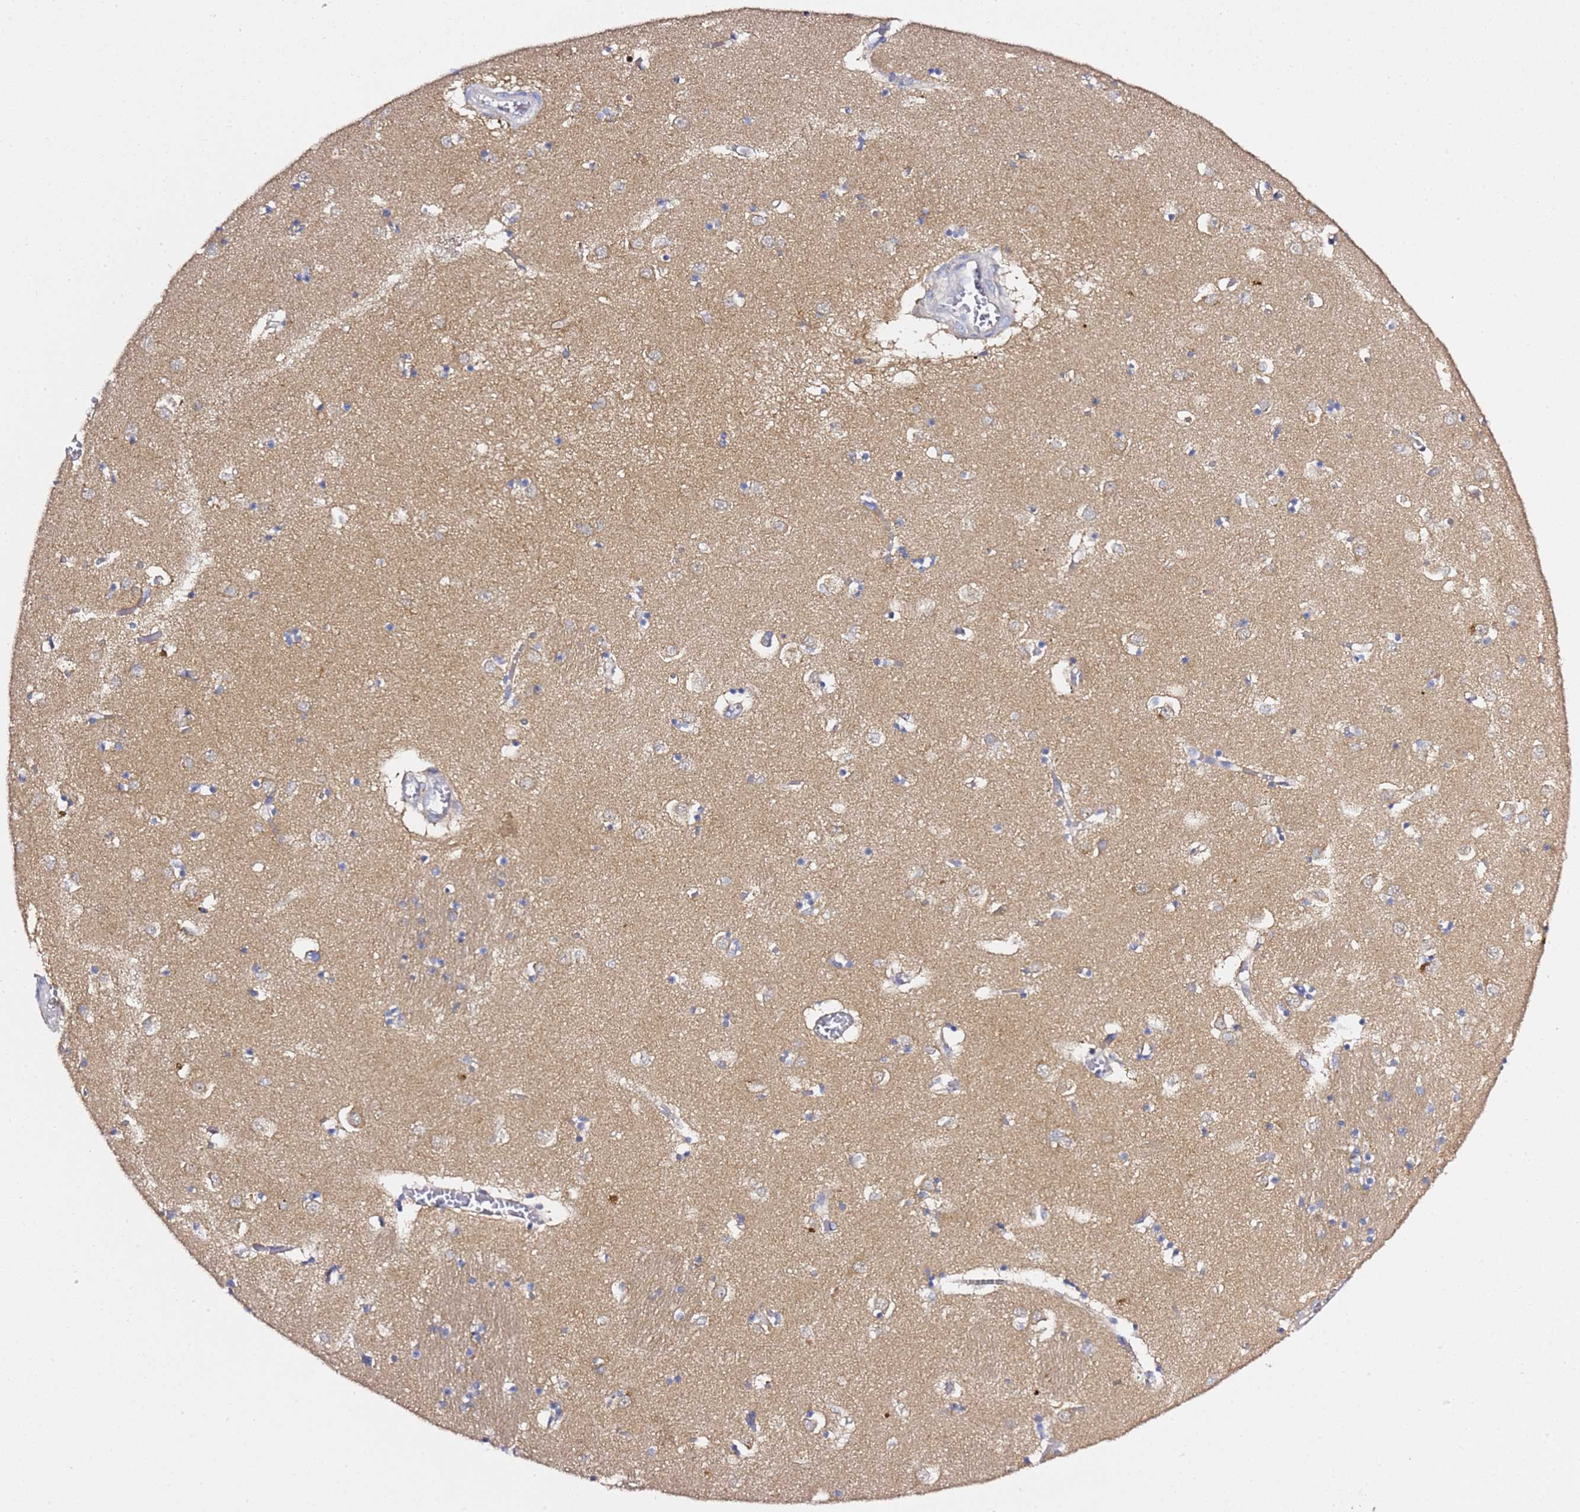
{"staining": {"intensity": "weak", "quantity": "25%-75%", "location": "cytoplasmic/membranous"}, "tissue": "caudate", "cell_type": "Glial cells", "image_type": "normal", "snomed": [{"axis": "morphology", "description": "Normal tissue, NOS"}, {"axis": "topography", "description": "Lateral ventricle wall"}], "caption": "Caudate stained with IHC displays weak cytoplasmic/membranous expression in about 25%-75% of glial cells.", "gene": "C19orf12", "patient": {"sex": "male", "age": 70}}